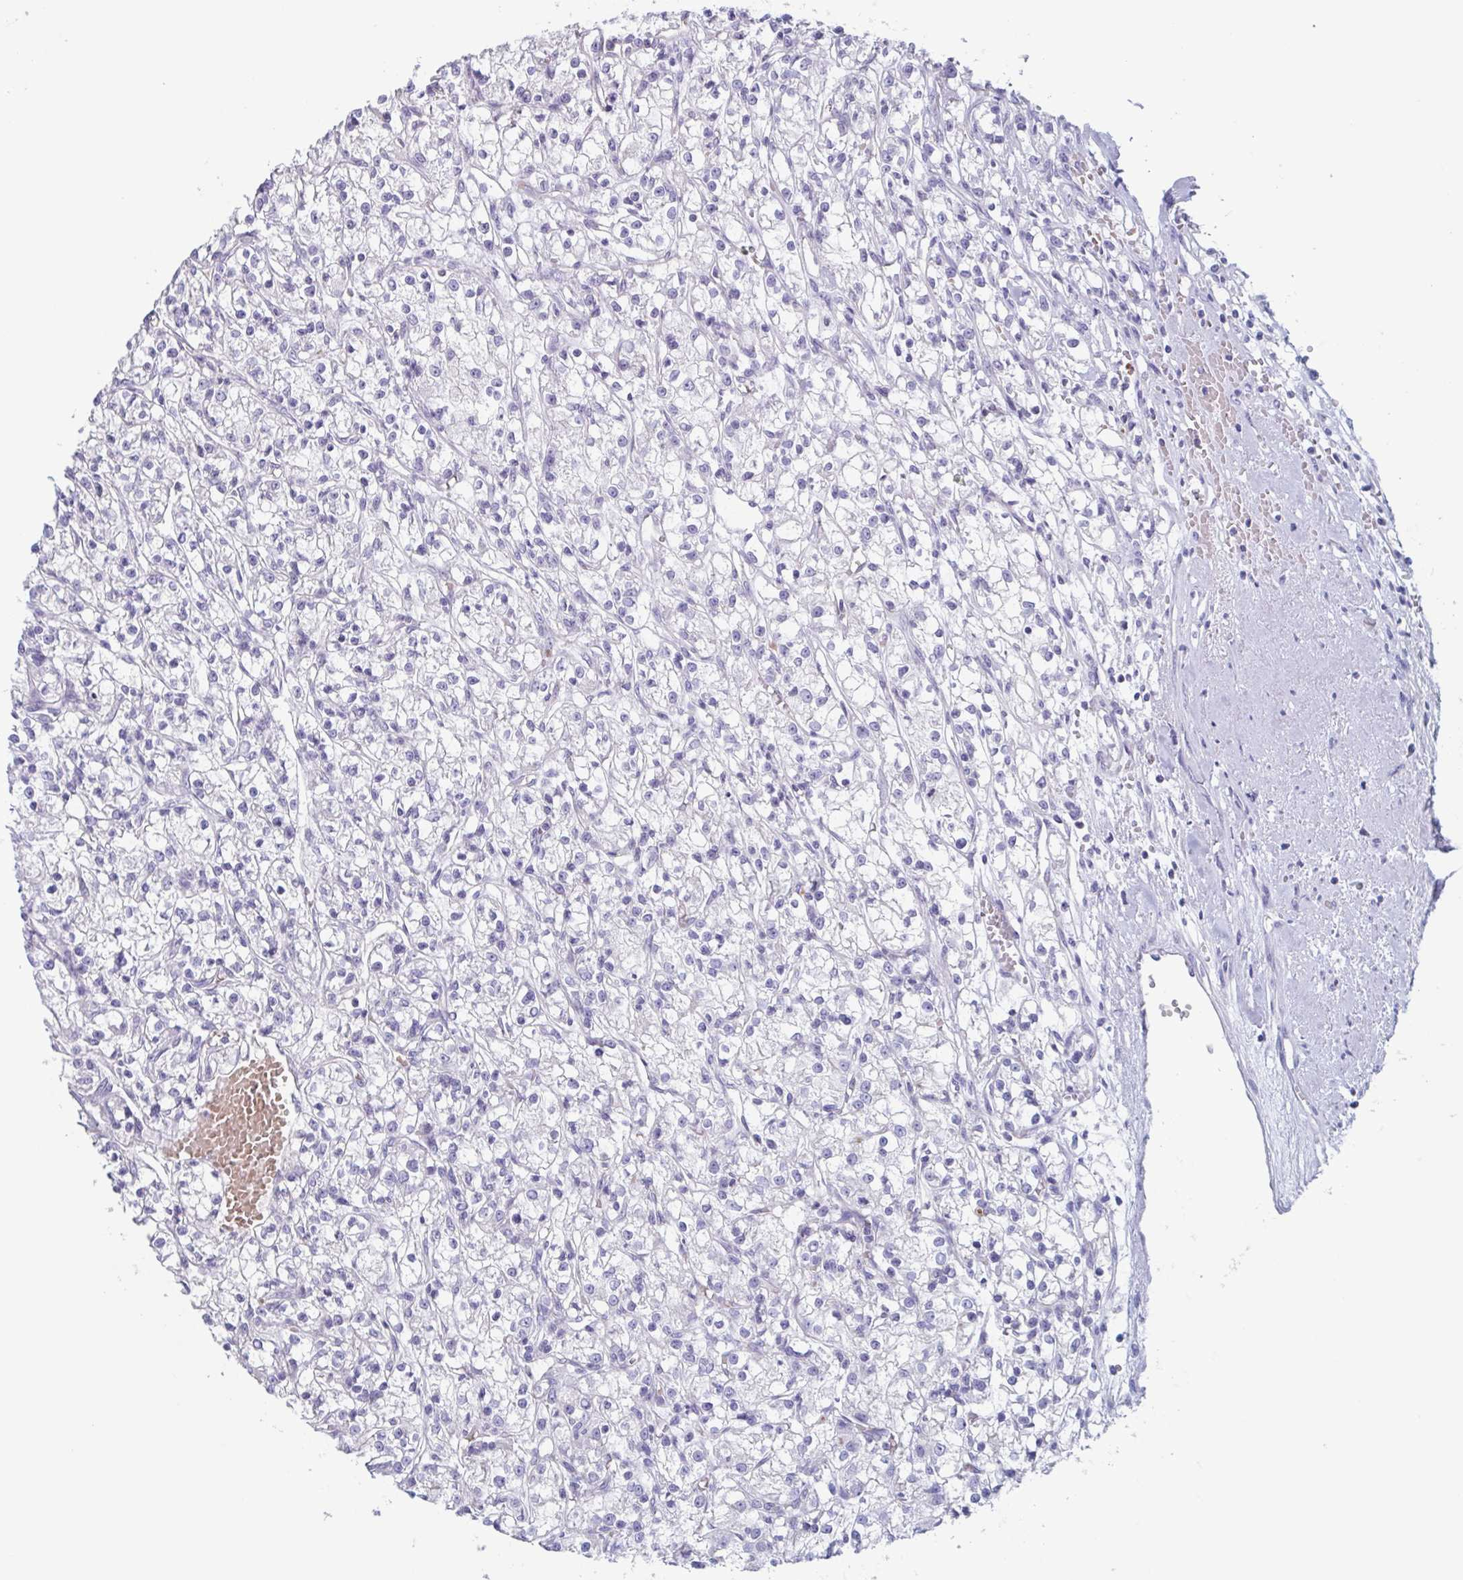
{"staining": {"intensity": "negative", "quantity": "none", "location": "none"}, "tissue": "renal cancer", "cell_type": "Tumor cells", "image_type": "cancer", "snomed": [{"axis": "morphology", "description": "Adenocarcinoma, NOS"}, {"axis": "topography", "description": "Kidney"}], "caption": "Protein analysis of renal cancer (adenocarcinoma) reveals no significant expression in tumor cells.", "gene": "BPI", "patient": {"sex": "female", "age": 59}}